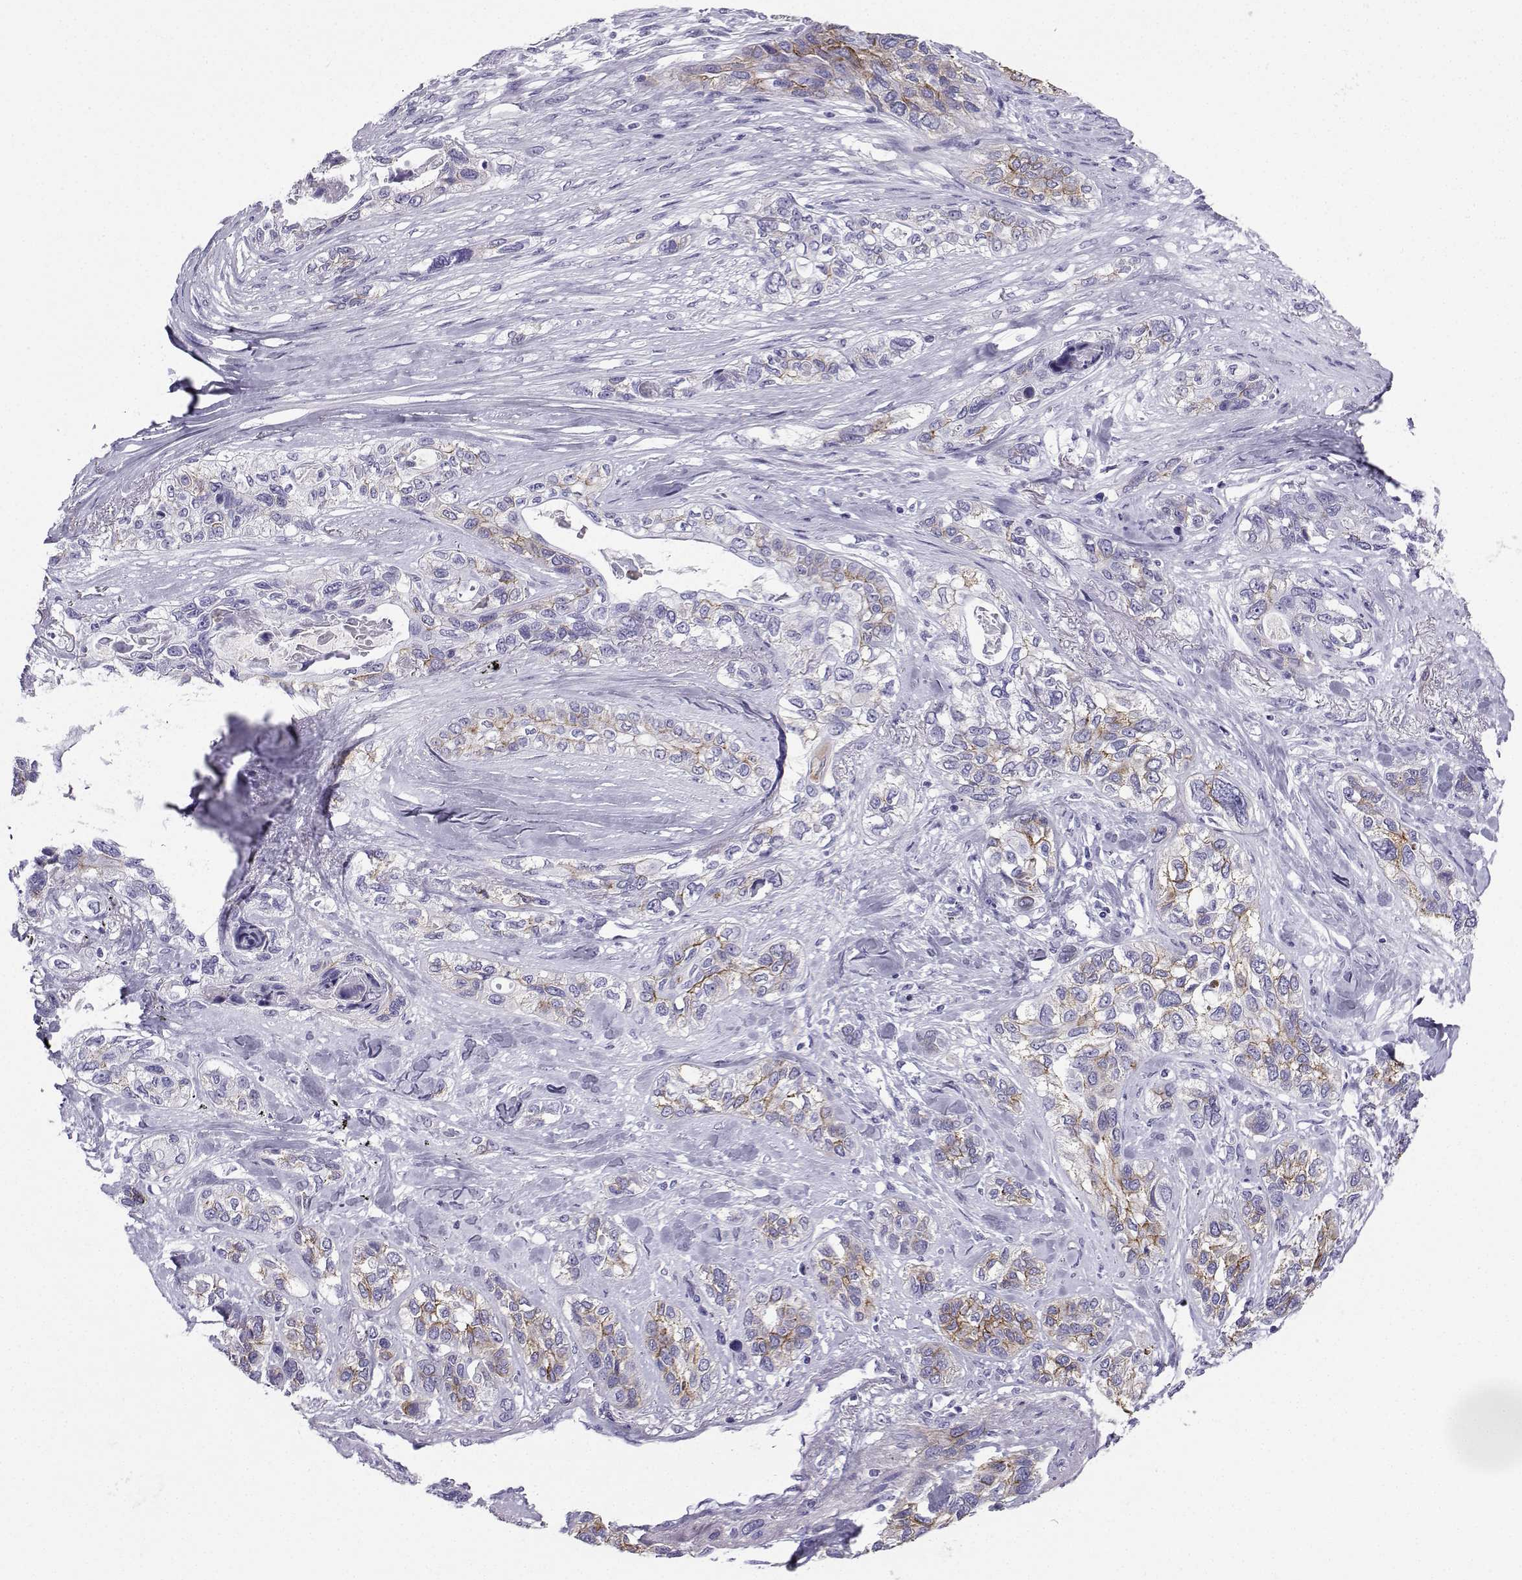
{"staining": {"intensity": "moderate", "quantity": "<25%", "location": "cytoplasmic/membranous"}, "tissue": "lung cancer", "cell_type": "Tumor cells", "image_type": "cancer", "snomed": [{"axis": "morphology", "description": "Squamous cell carcinoma, NOS"}, {"axis": "topography", "description": "Lung"}], "caption": "IHC (DAB (3,3'-diaminobenzidine)) staining of human lung squamous cell carcinoma shows moderate cytoplasmic/membranous protein expression in about <25% of tumor cells.", "gene": "CD109", "patient": {"sex": "female", "age": 70}}